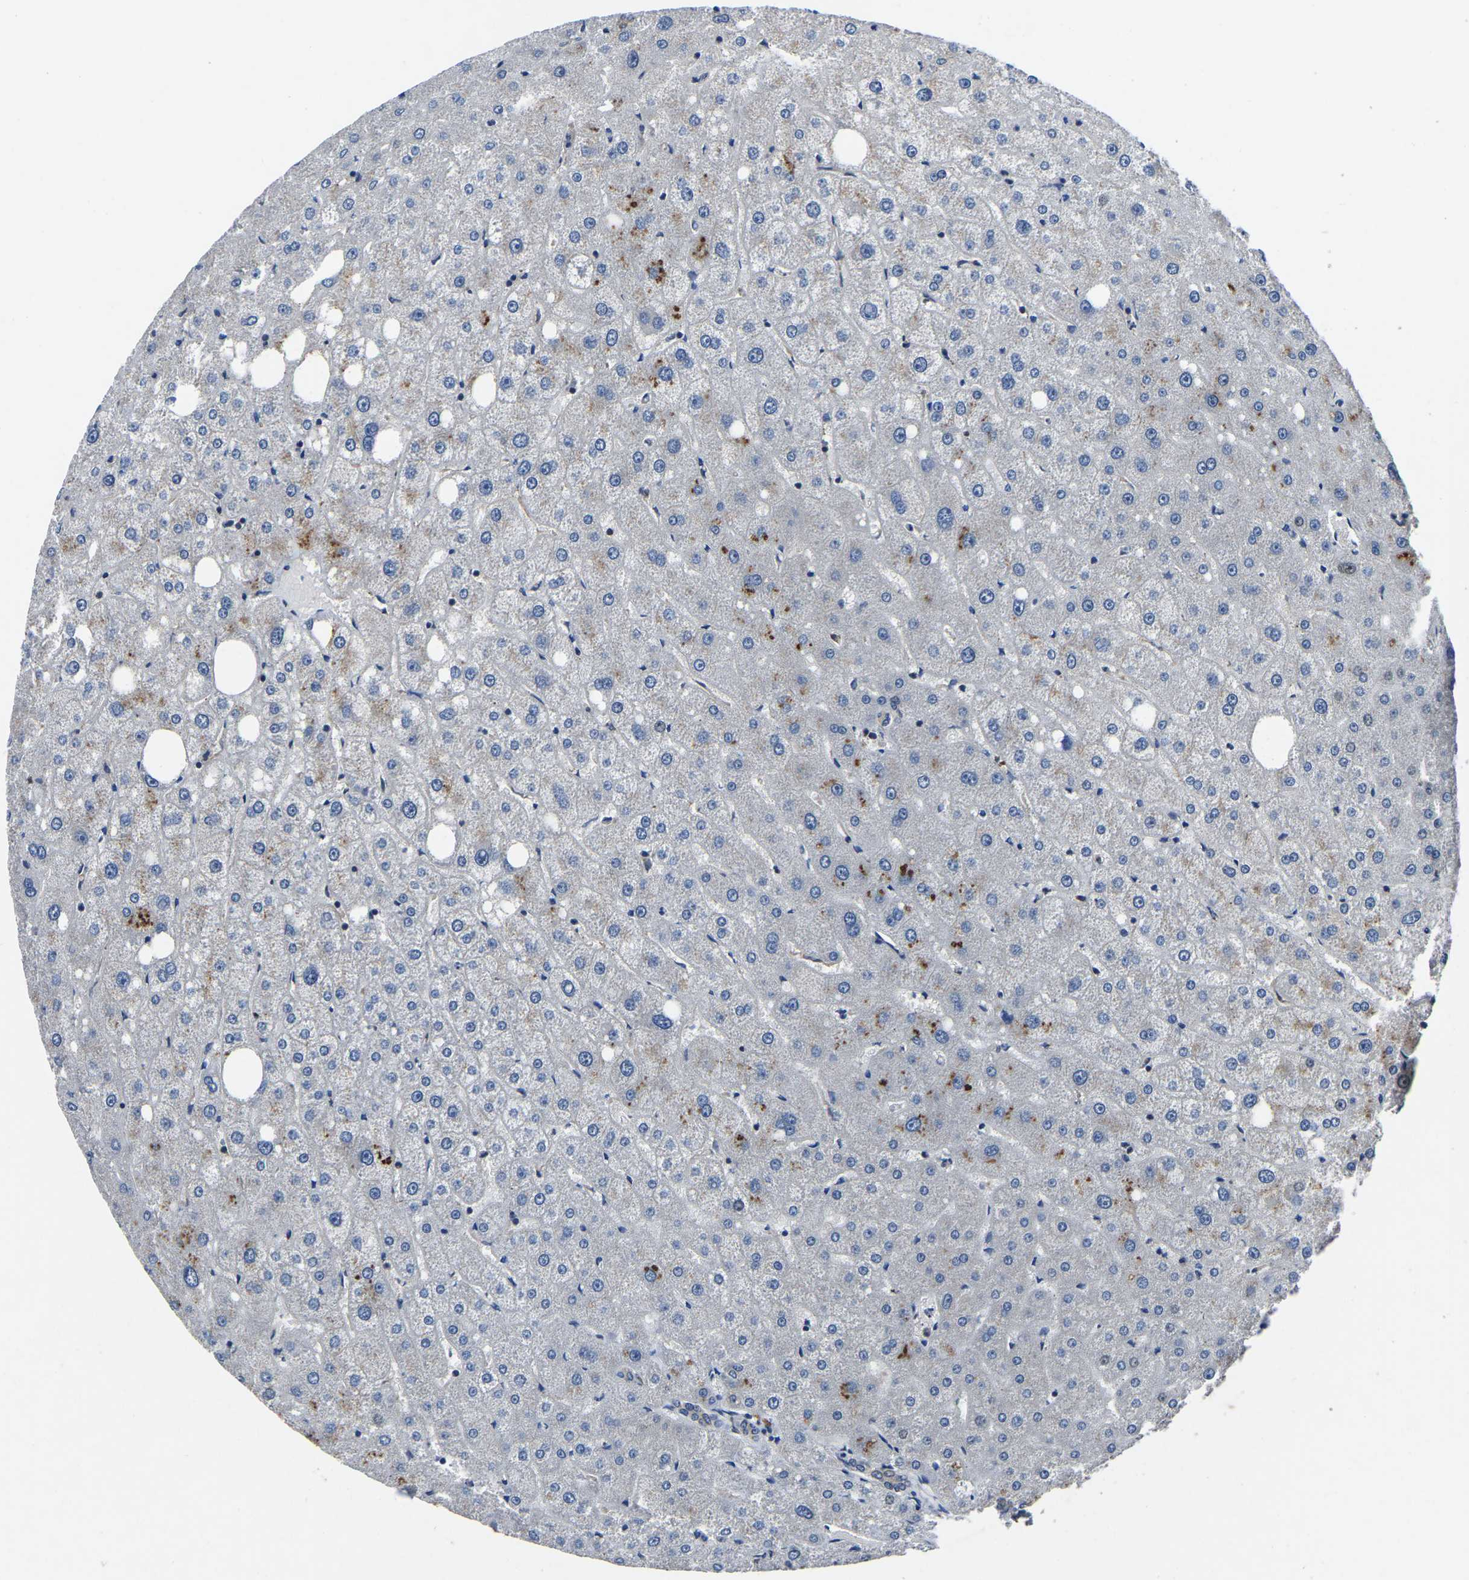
{"staining": {"intensity": "weak", "quantity": "25%-75%", "location": "cytoplasmic/membranous"}, "tissue": "liver", "cell_type": "Cholangiocytes", "image_type": "normal", "snomed": [{"axis": "morphology", "description": "Normal tissue, NOS"}, {"axis": "topography", "description": "Liver"}], "caption": "Immunohistochemistry image of normal liver: human liver stained using immunohistochemistry shows low levels of weak protein expression localized specifically in the cytoplasmic/membranous of cholangiocytes, appearing as a cytoplasmic/membranous brown color.", "gene": "FGD5", "patient": {"sex": "male", "age": 73}}